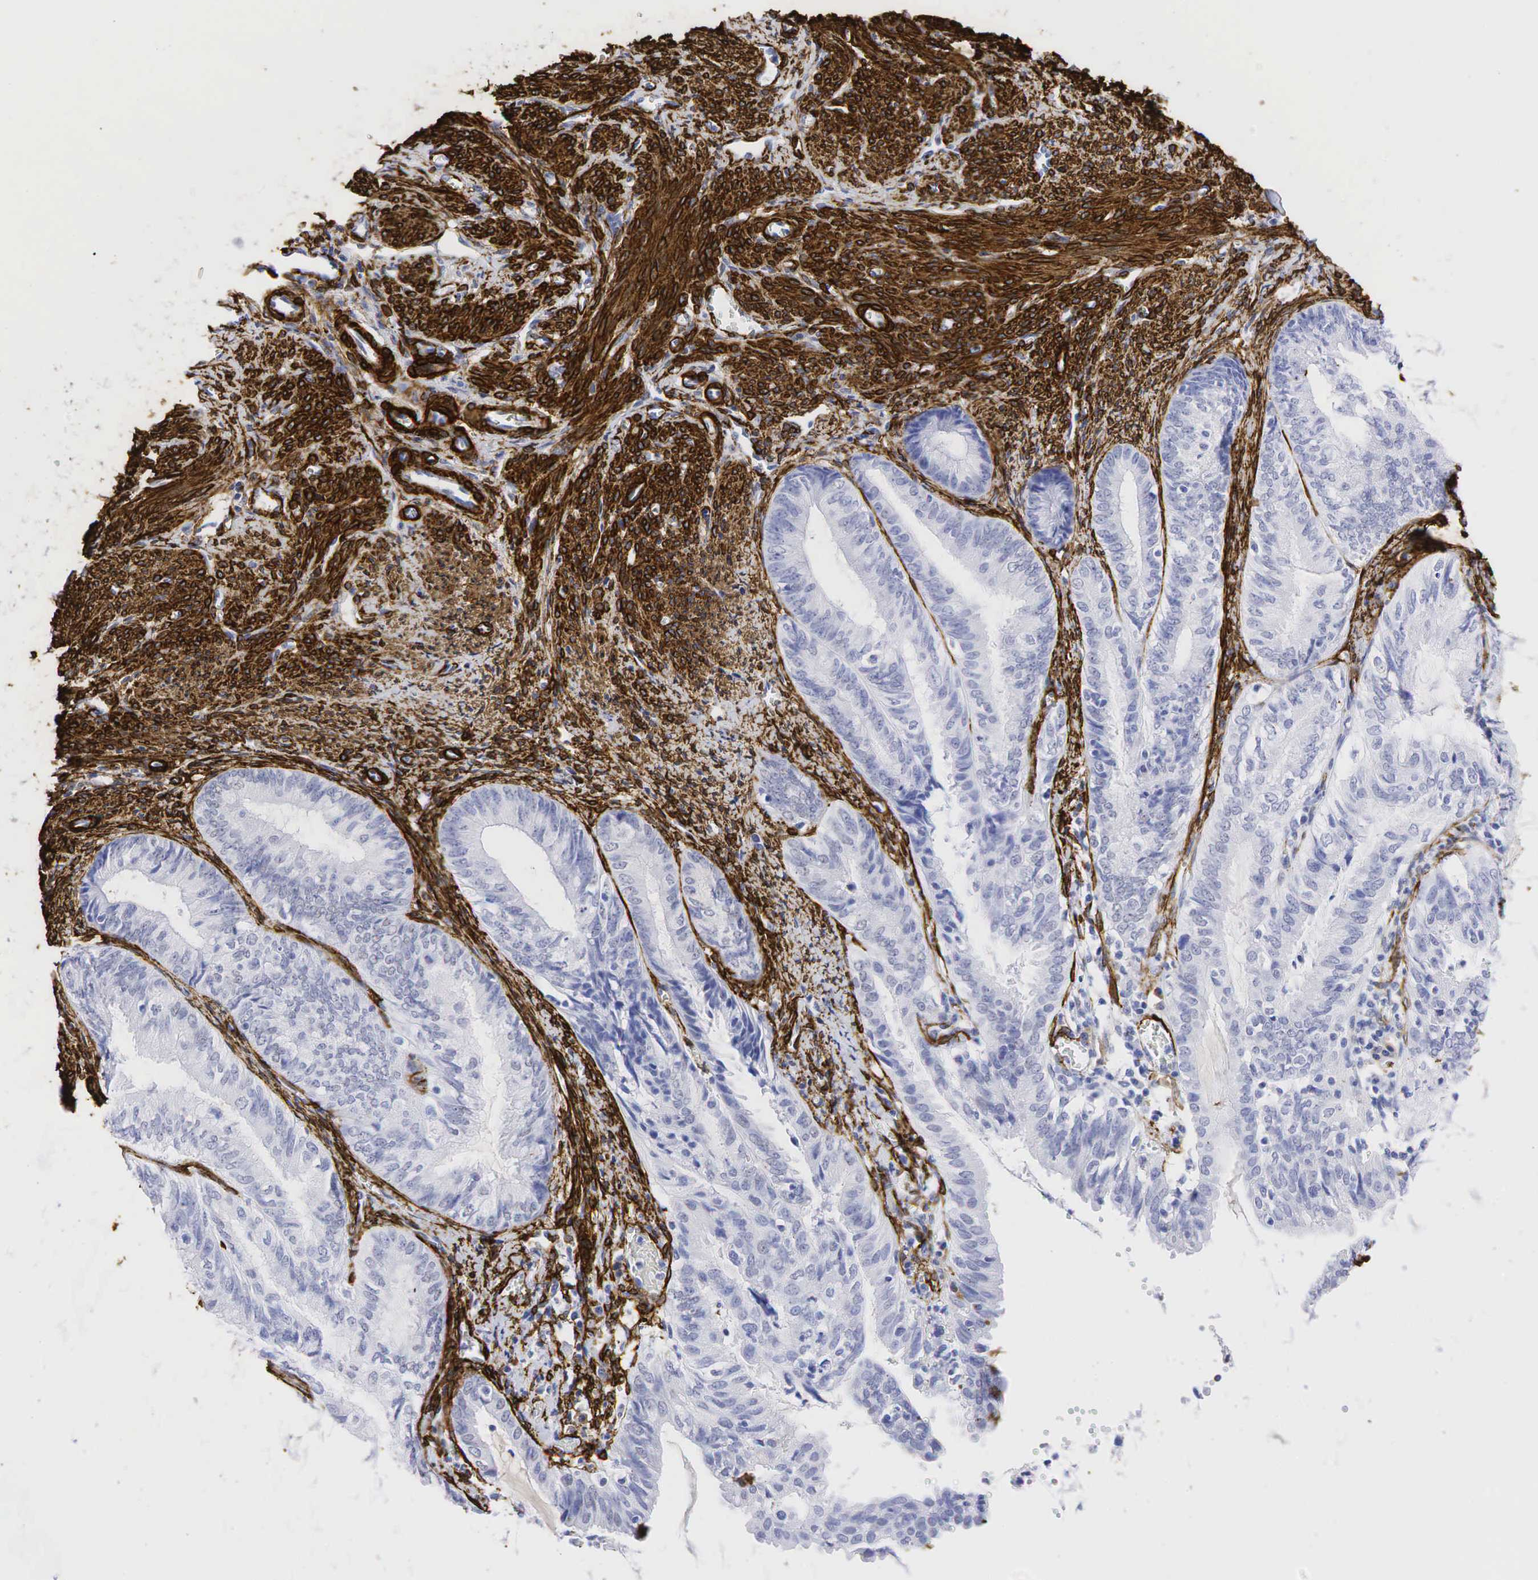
{"staining": {"intensity": "negative", "quantity": "none", "location": "none"}, "tissue": "endometrial cancer", "cell_type": "Tumor cells", "image_type": "cancer", "snomed": [{"axis": "morphology", "description": "Adenocarcinoma, NOS"}, {"axis": "topography", "description": "Endometrium"}], "caption": "DAB (3,3'-diaminobenzidine) immunohistochemical staining of human endometrial adenocarcinoma demonstrates no significant staining in tumor cells.", "gene": "ACTA2", "patient": {"sex": "female", "age": 66}}